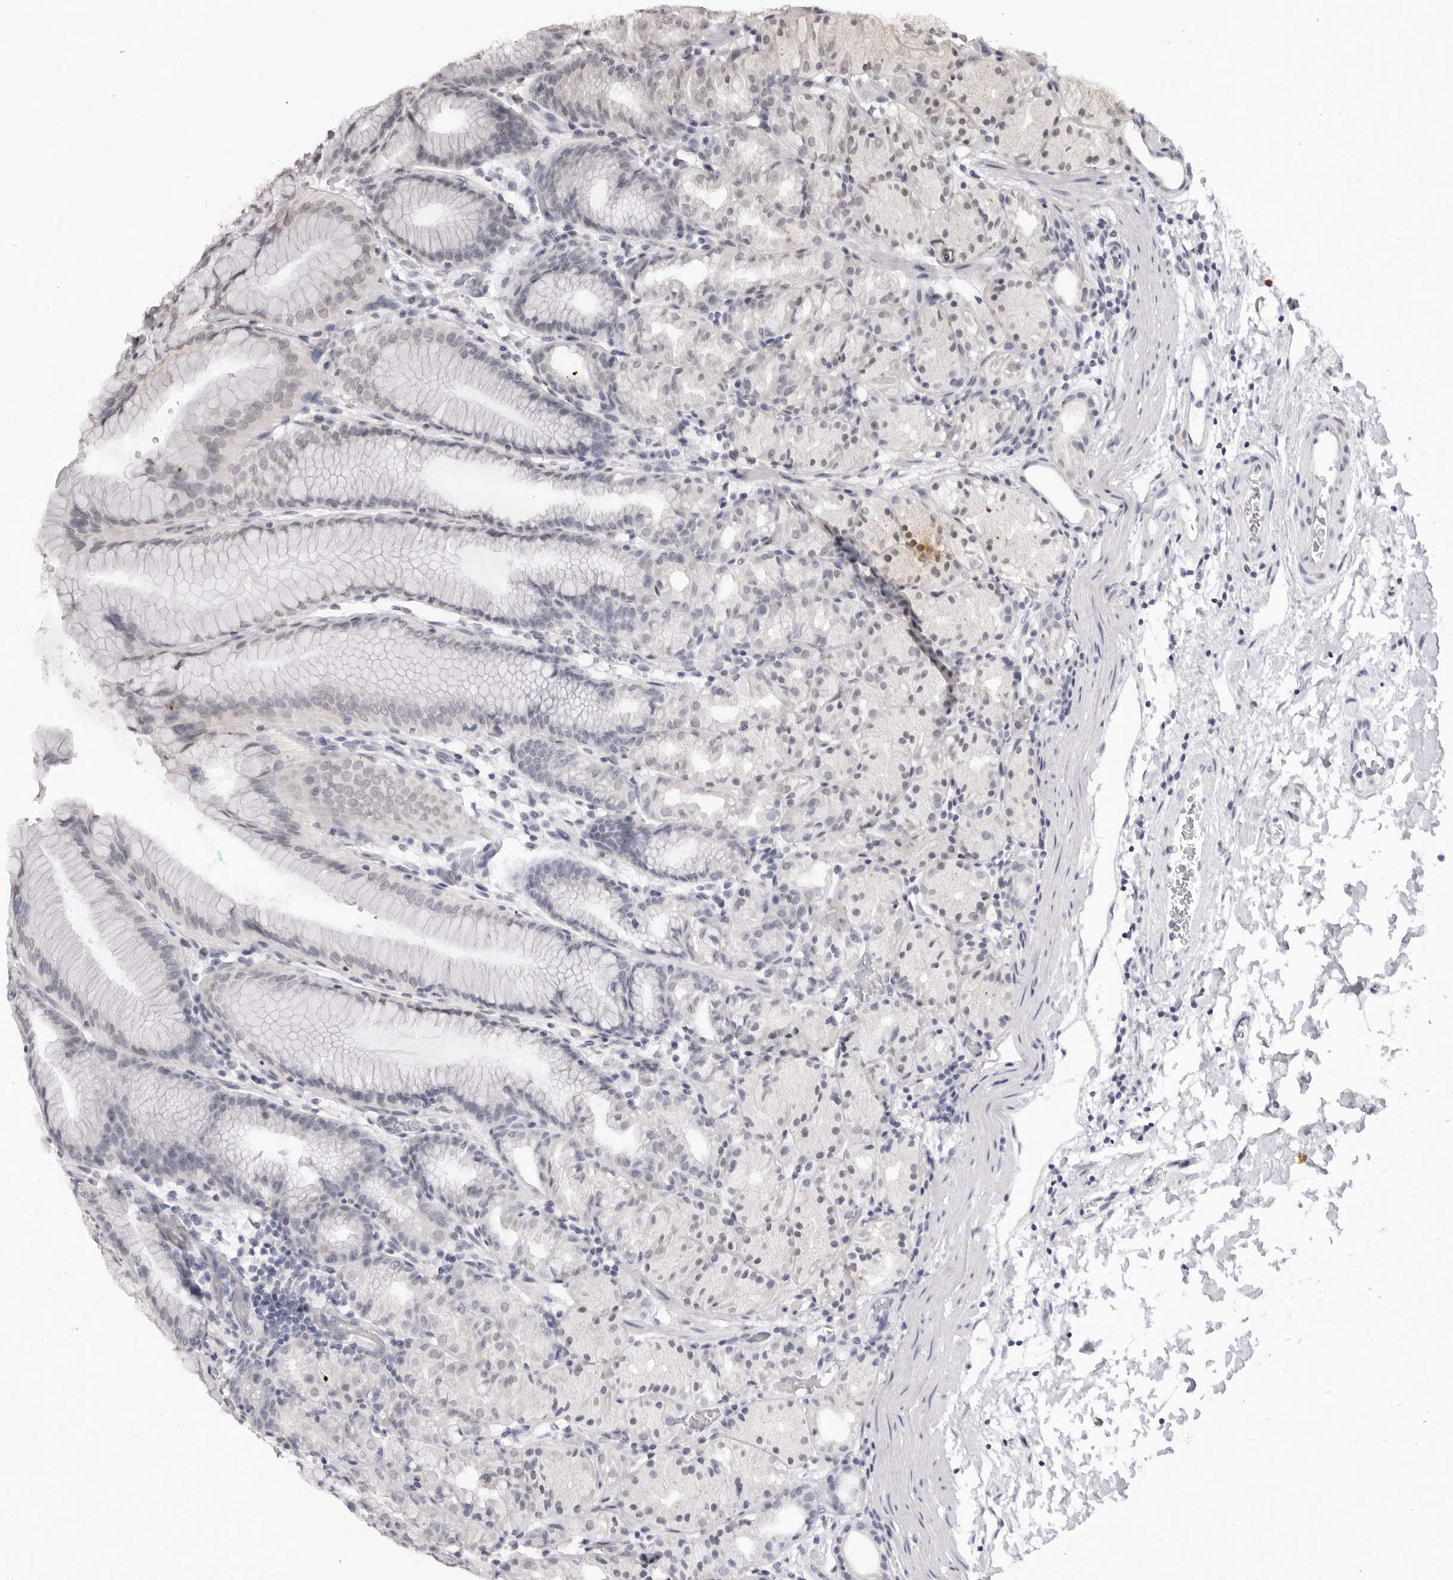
{"staining": {"intensity": "negative", "quantity": "none", "location": "none"}, "tissue": "stomach", "cell_type": "Glandular cells", "image_type": "normal", "snomed": [{"axis": "morphology", "description": "Normal tissue, NOS"}, {"axis": "topography", "description": "Stomach, upper"}], "caption": "IHC of normal human stomach reveals no positivity in glandular cells.", "gene": "NTM", "patient": {"sex": "male", "age": 48}}